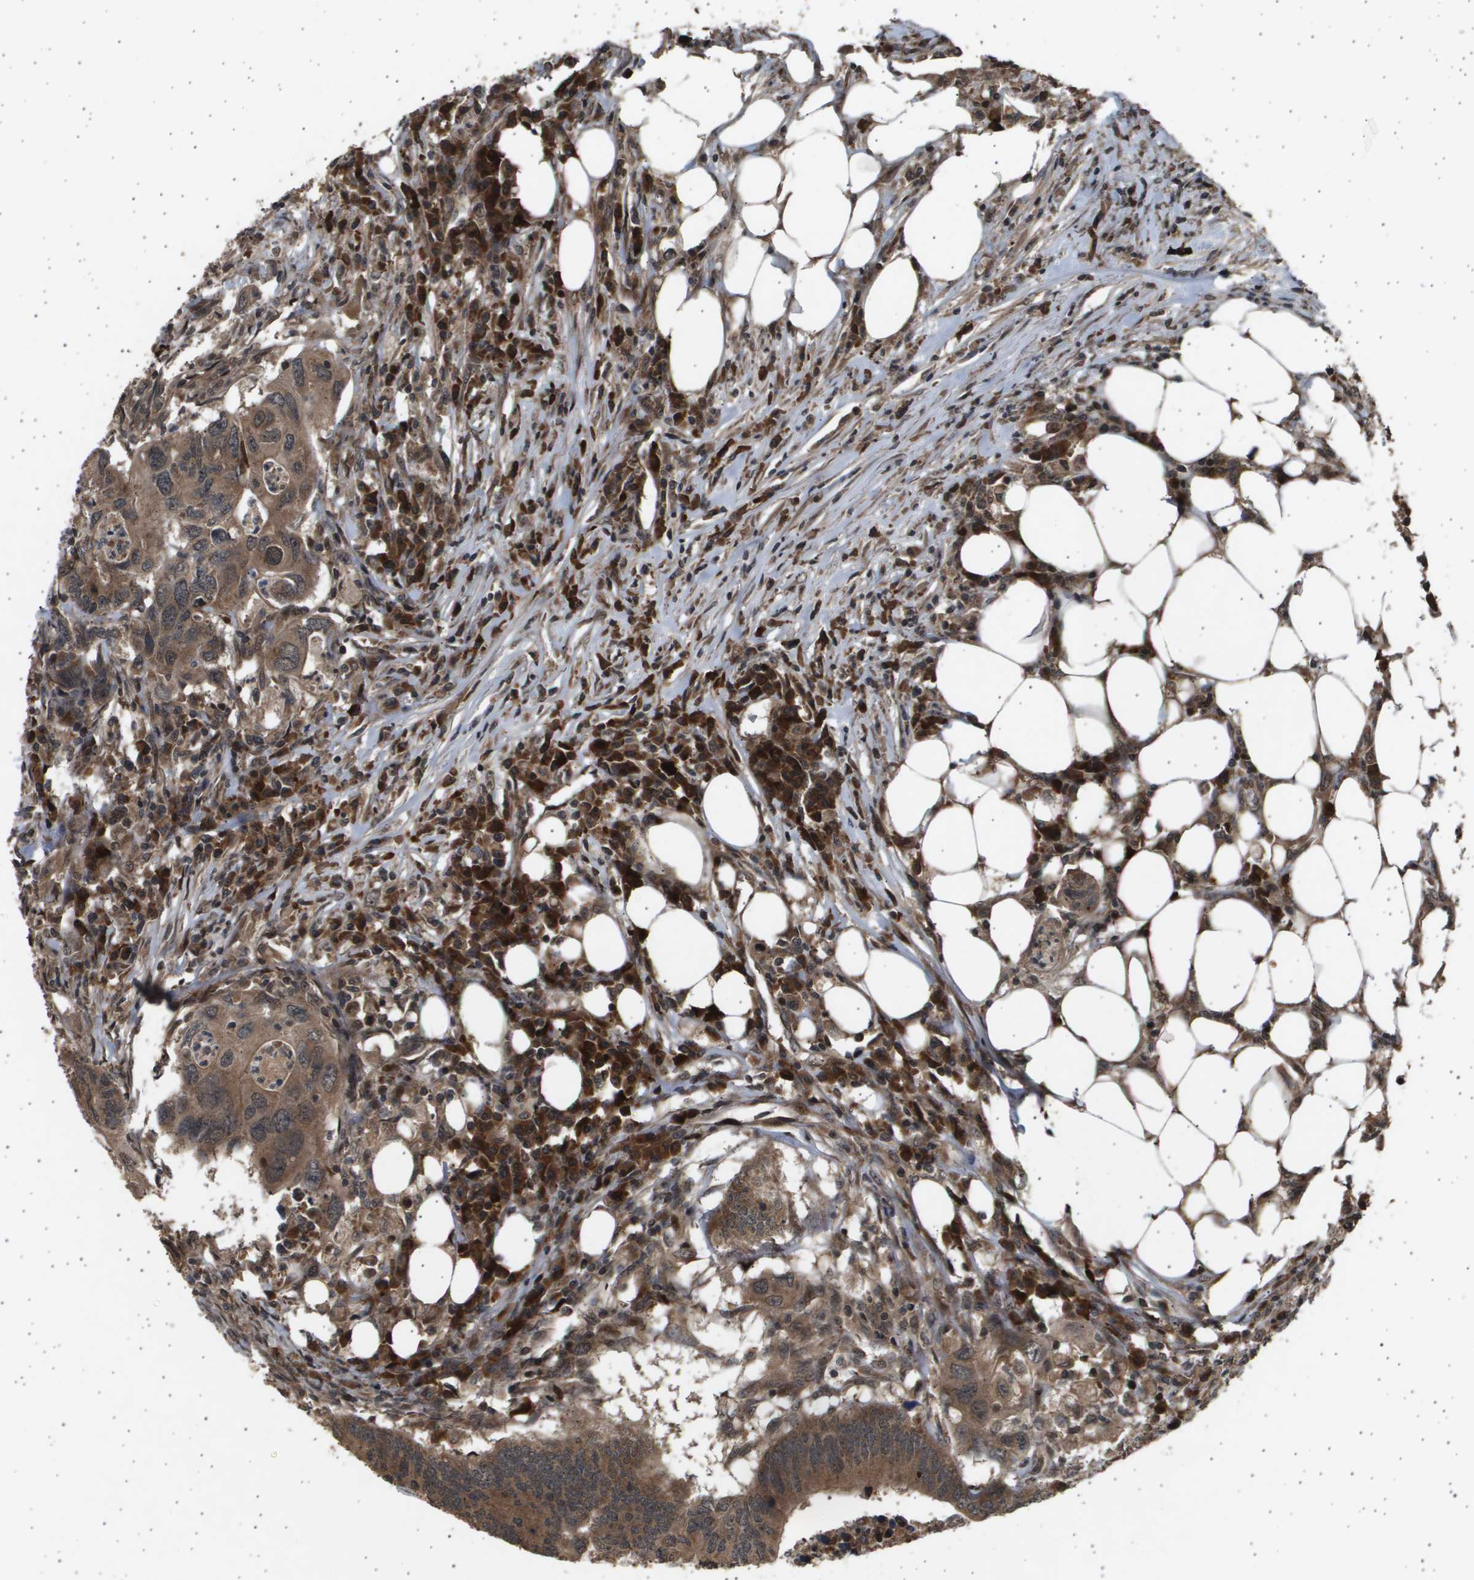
{"staining": {"intensity": "moderate", "quantity": ">75%", "location": "cytoplasmic/membranous"}, "tissue": "colorectal cancer", "cell_type": "Tumor cells", "image_type": "cancer", "snomed": [{"axis": "morphology", "description": "Adenocarcinoma, NOS"}, {"axis": "topography", "description": "Colon"}], "caption": "This is a histology image of IHC staining of adenocarcinoma (colorectal), which shows moderate expression in the cytoplasmic/membranous of tumor cells.", "gene": "TNRC6A", "patient": {"sex": "male", "age": 71}}